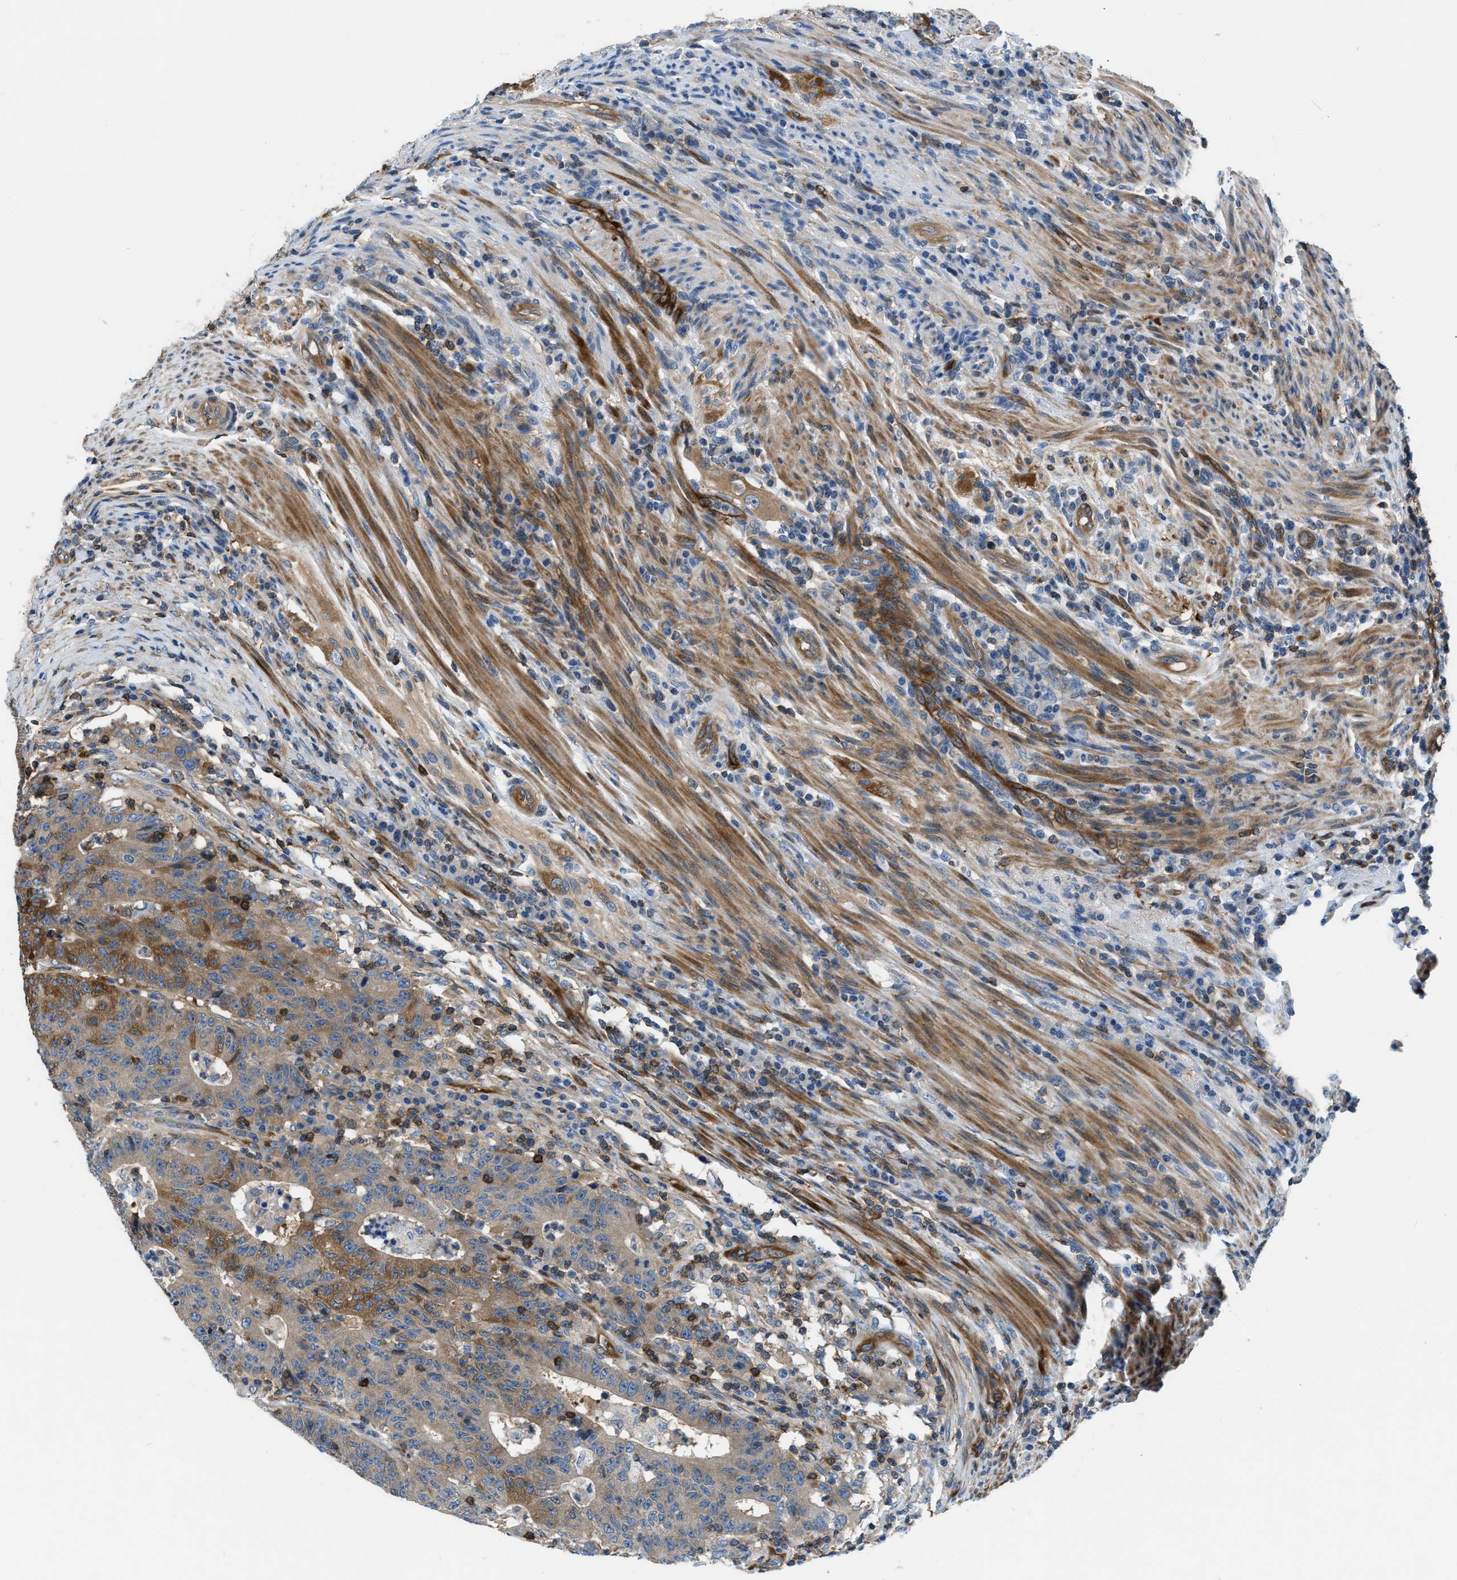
{"staining": {"intensity": "moderate", "quantity": "<25%", "location": "cytoplasmic/membranous"}, "tissue": "colorectal cancer", "cell_type": "Tumor cells", "image_type": "cancer", "snomed": [{"axis": "morphology", "description": "Normal tissue, NOS"}, {"axis": "morphology", "description": "Adenocarcinoma, NOS"}, {"axis": "topography", "description": "Colon"}], "caption": "Immunohistochemical staining of human colorectal adenocarcinoma shows low levels of moderate cytoplasmic/membranous staining in about <25% of tumor cells.", "gene": "PFKP", "patient": {"sex": "female", "age": 75}}